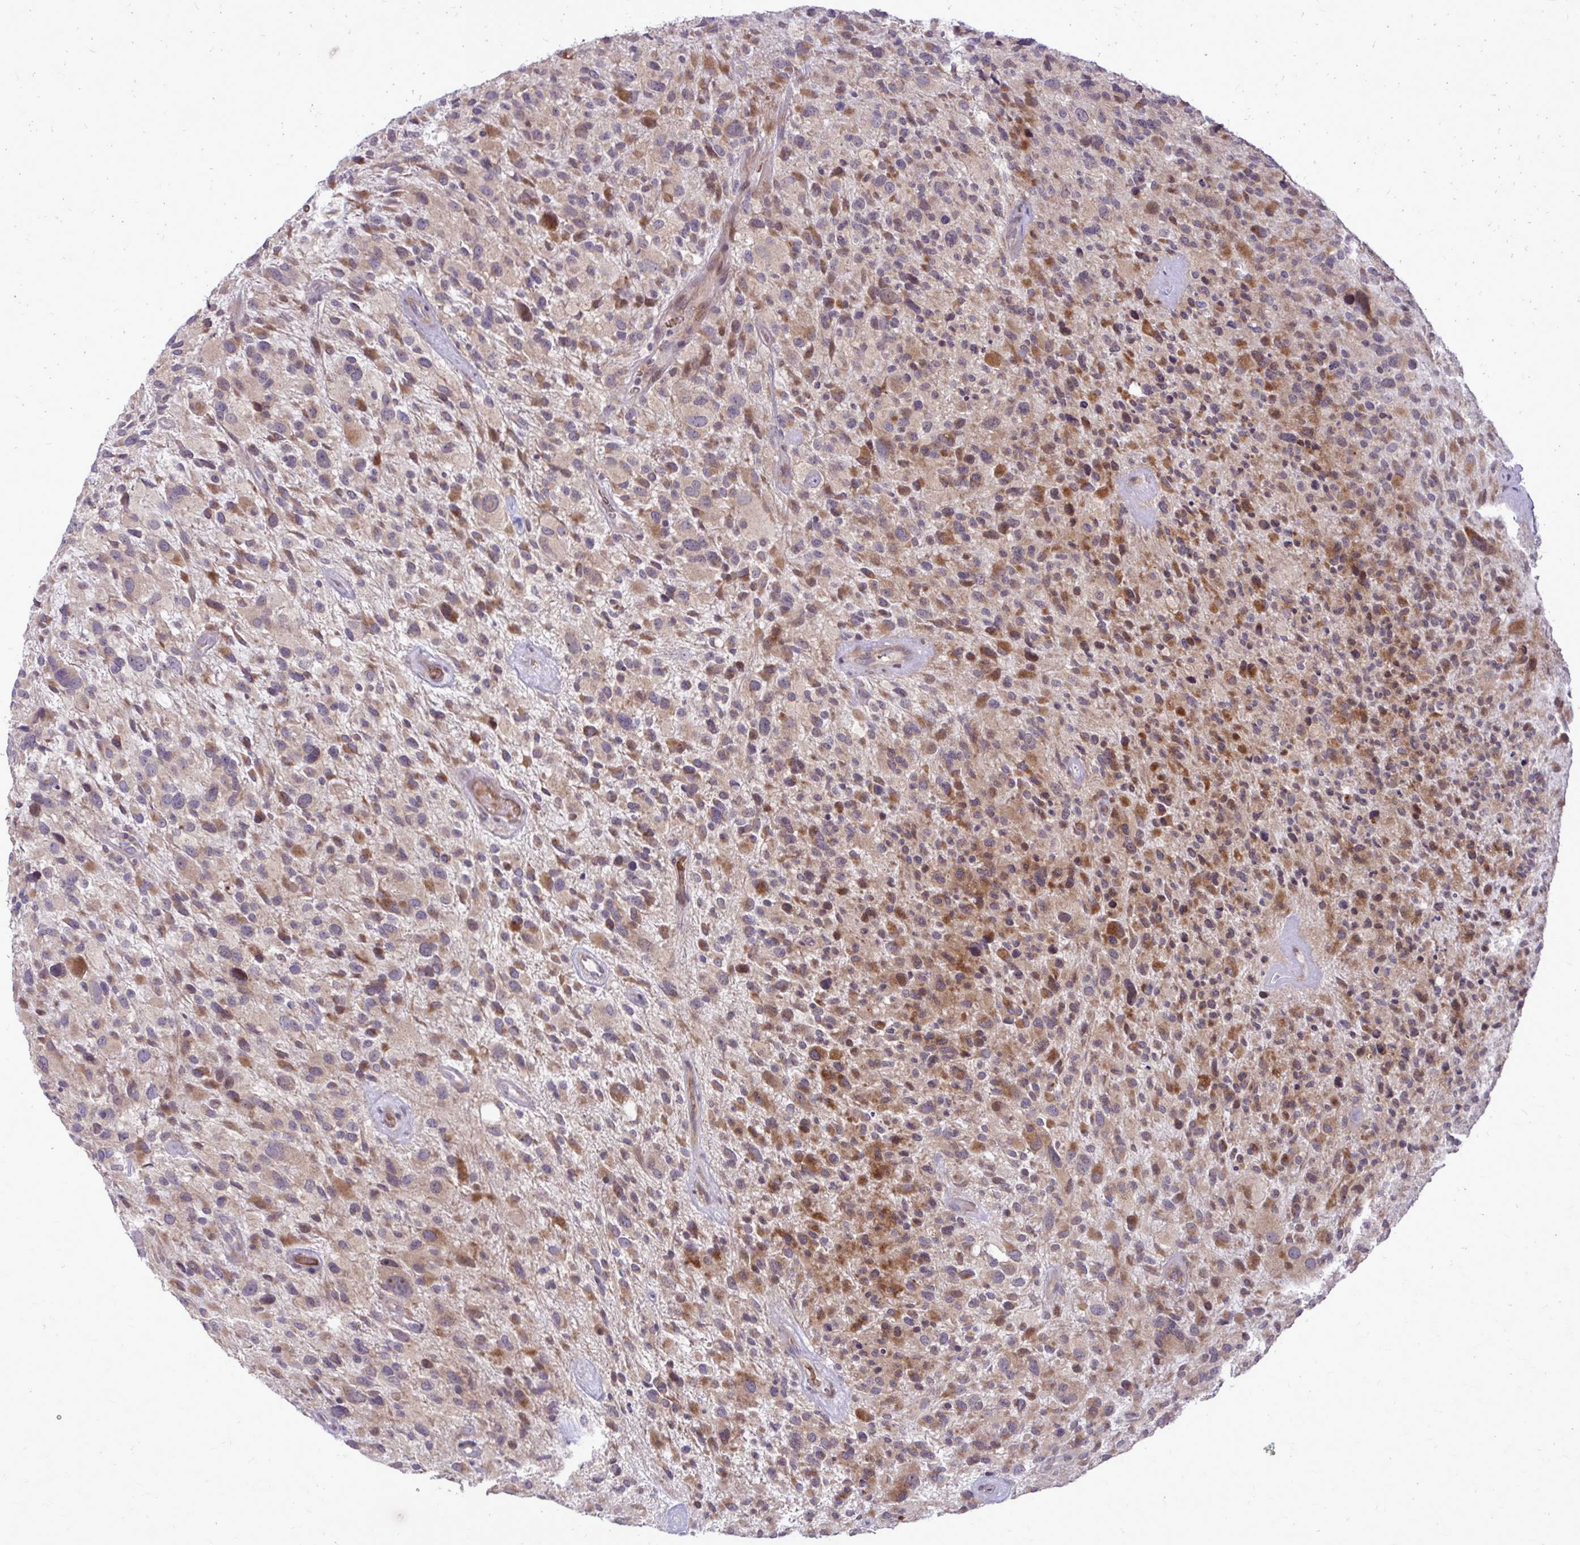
{"staining": {"intensity": "moderate", "quantity": "25%-75%", "location": "cytoplasmic/membranous"}, "tissue": "glioma", "cell_type": "Tumor cells", "image_type": "cancer", "snomed": [{"axis": "morphology", "description": "Glioma, malignant, High grade"}, {"axis": "topography", "description": "Brain"}], "caption": "Malignant glioma (high-grade) tissue demonstrates moderate cytoplasmic/membranous positivity in about 25%-75% of tumor cells, visualized by immunohistochemistry. The protein of interest is shown in brown color, while the nuclei are stained blue.", "gene": "DPY19L1", "patient": {"sex": "female", "age": 67}}